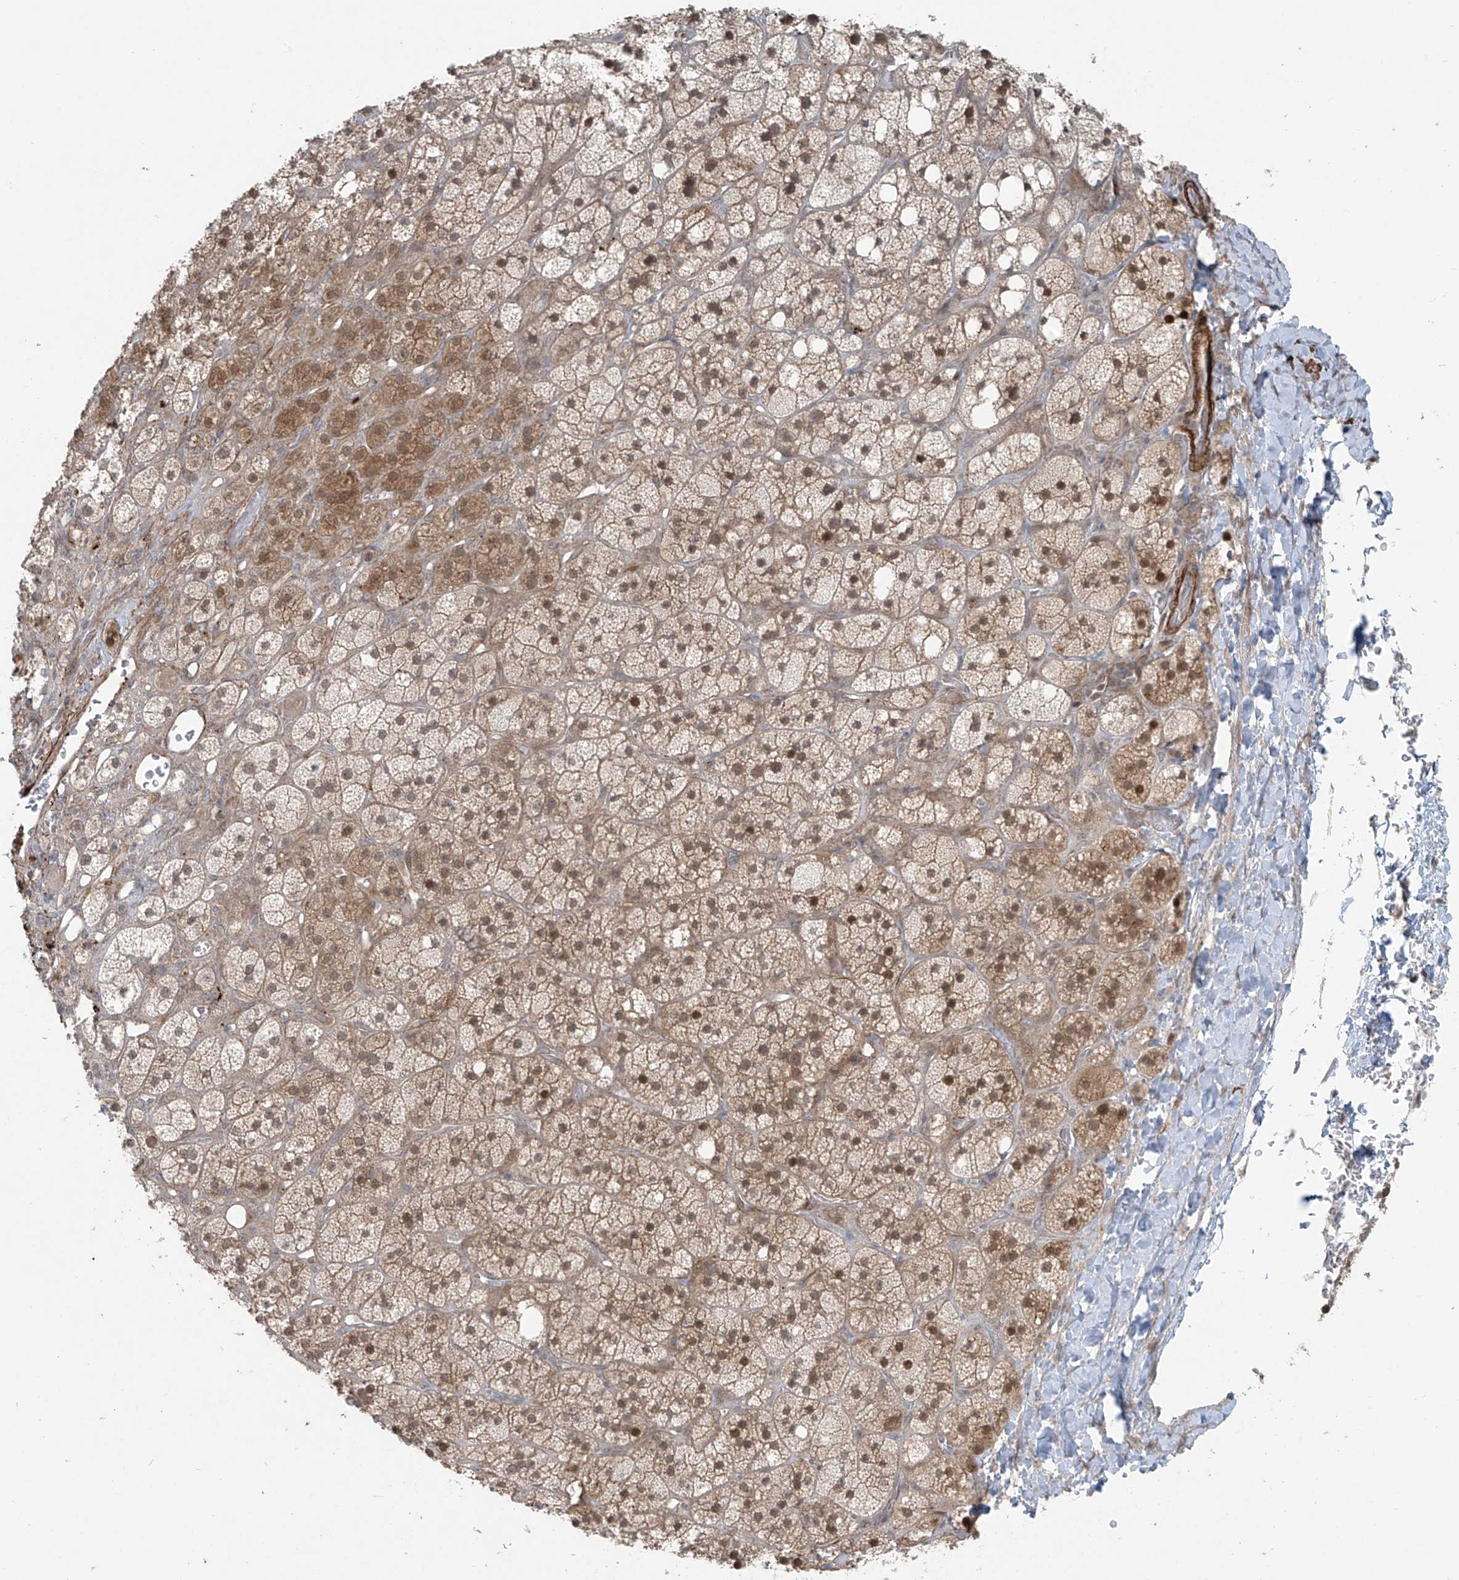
{"staining": {"intensity": "moderate", "quantity": "25%-75%", "location": "cytoplasmic/membranous,nuclear"}, "tissue": "adrenal gland", "cell_type": "Glandular cells", "image_type": "normal", "snomed": [{"axis": "morphology", "description": "Normal tissue, NOS"}, {"axis": "topography", "description": "Adrenal gland"}], "caption": "Immunohistochemistry (IHC) of unremarkable human adrenal gland shows medium levels of moderate cytoplasmic/membranous,nuclear expression in about 25%-75% of glandular cells.", "gene": "RASGEF1A", "patient": {"sex": "male", "age": 61}}